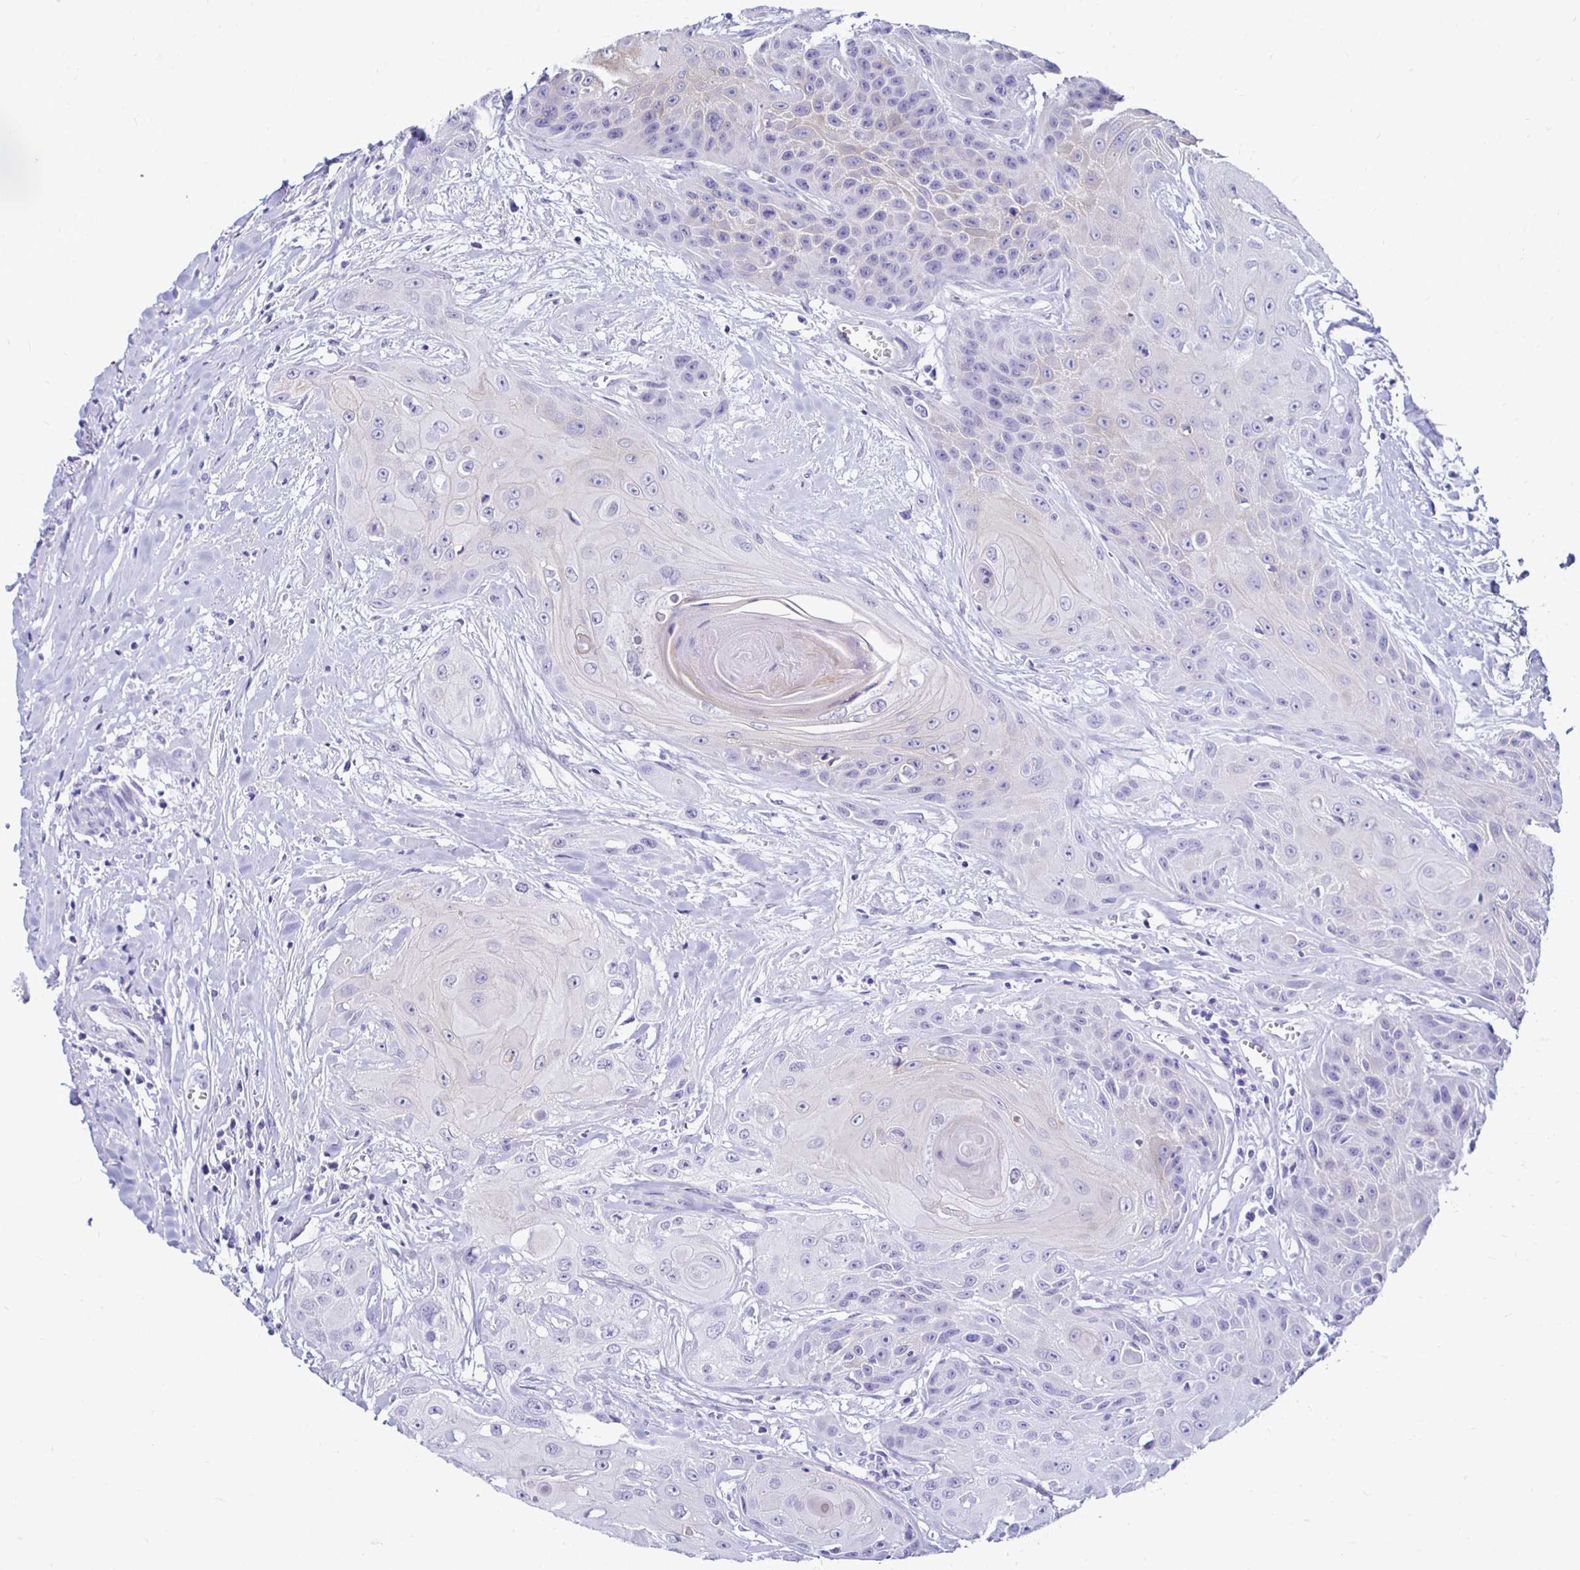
{"staining": {"intensity": "negative", "quantity": "none", "location": "none"}, "tissue": "head and neck cancer", "cell_type": "Tumor cells", "image_type": "cancer", "snomed": [{"axis": "morphology", "description": "Squamous cell carcinoma, NOS"}, {"axis": "topography", "description": "Head-Neck"}], "caption": "A photomicrograph of human head and neck cancer (squamous cell carcinoma) is negative for staining in tumor cells. (DAB IHC, high magnification).", "gene": "RHBDL3", "patient": {"sex": "female", "age": 73}}